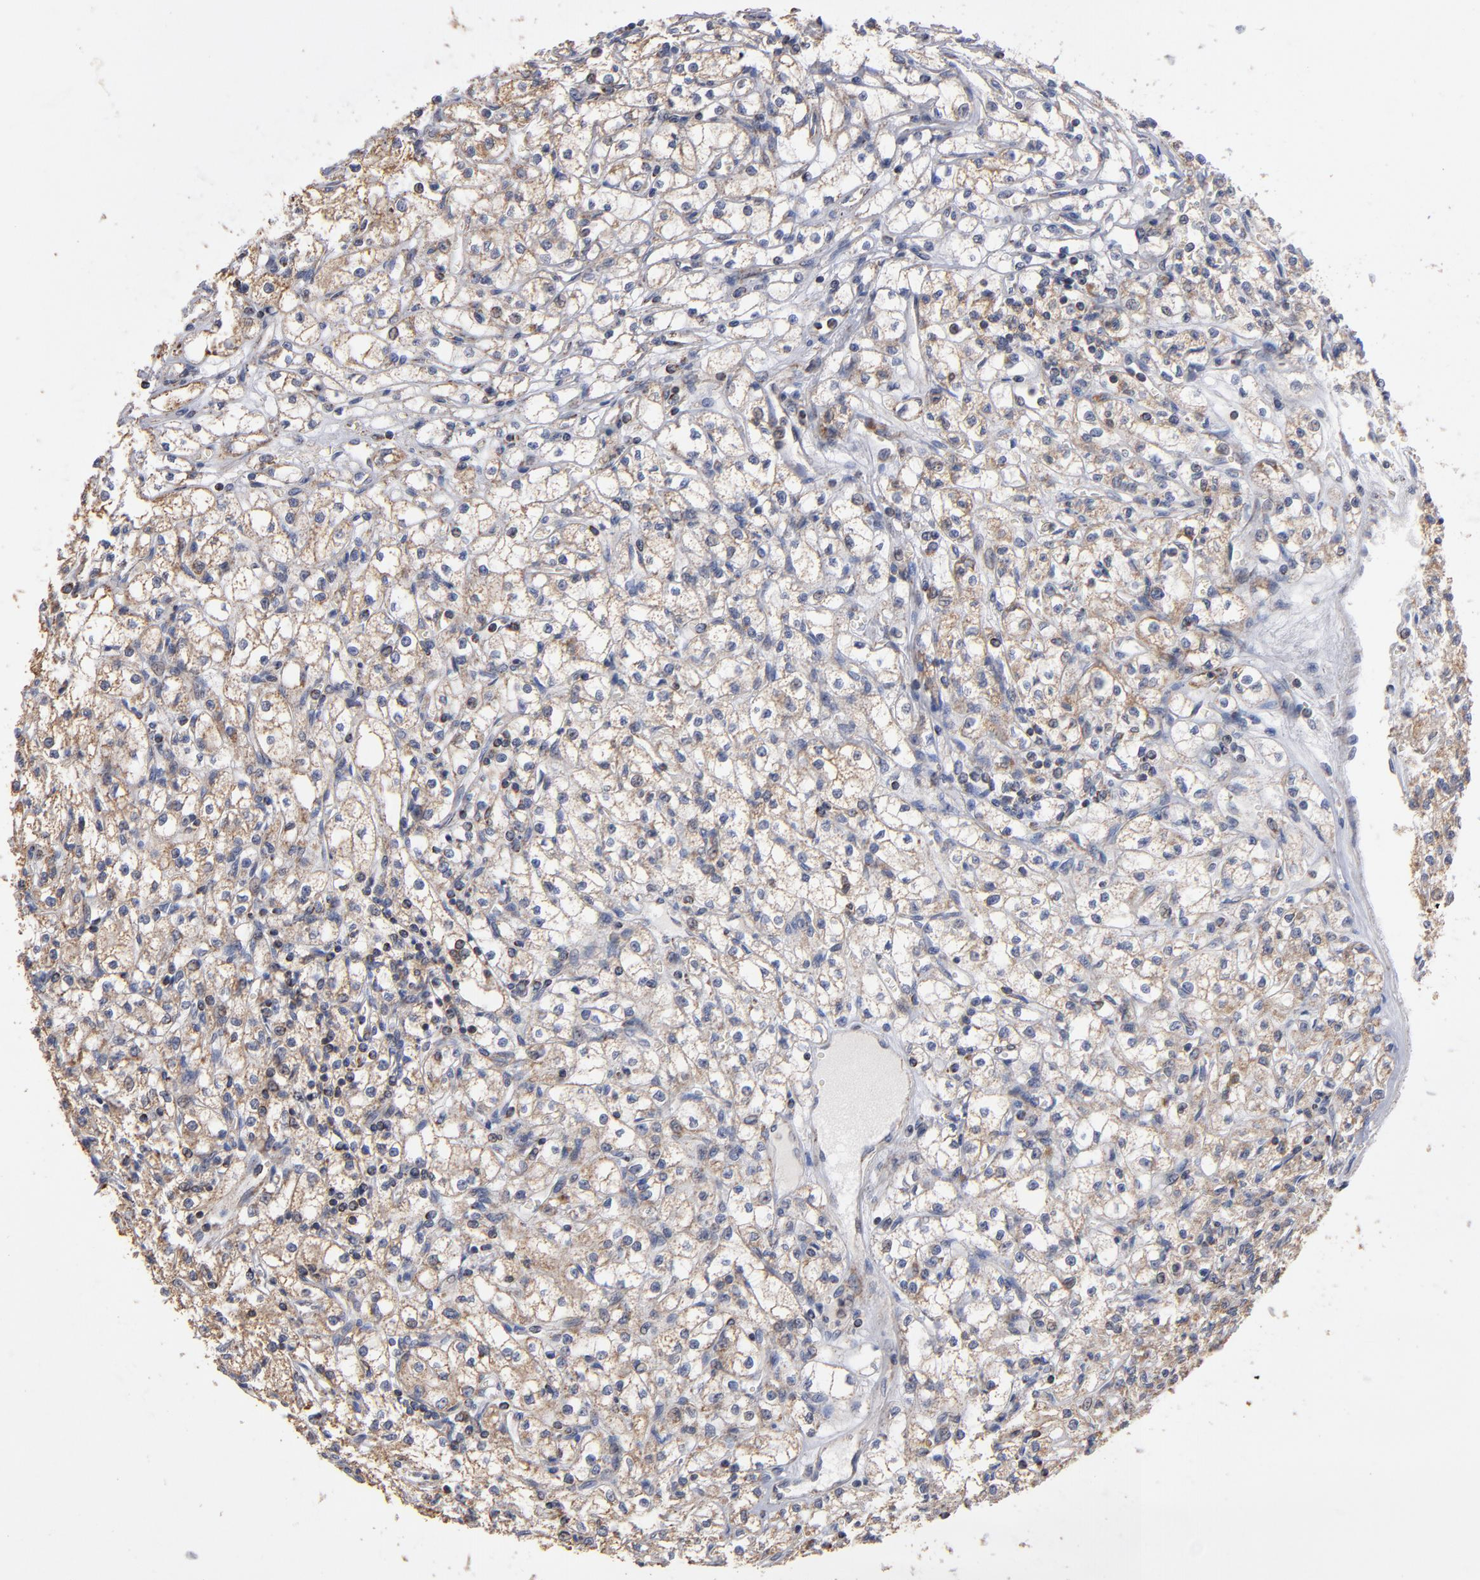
{"staining": {"intensity": "weak", "quantity": "25%-75%", "location": "cytoplasmic/membranous"}, "tissue": "renal cancer", "cell_type": "Tumor cells", "image_type": "cancer", "snomed": [{"axis": "morphology", "description": "Adenocarcinoma, NOS"}, {"axis": "topography", "description": "Kidney"}], "caption": "This is a micrograph of IHC staining of adenocarcinoma (renal), which shows weak expression in the cytoplasmic/membranous of tumor cells.", "gene": "MIPOL1", "patient": {"sex": "male", "age": 61}}